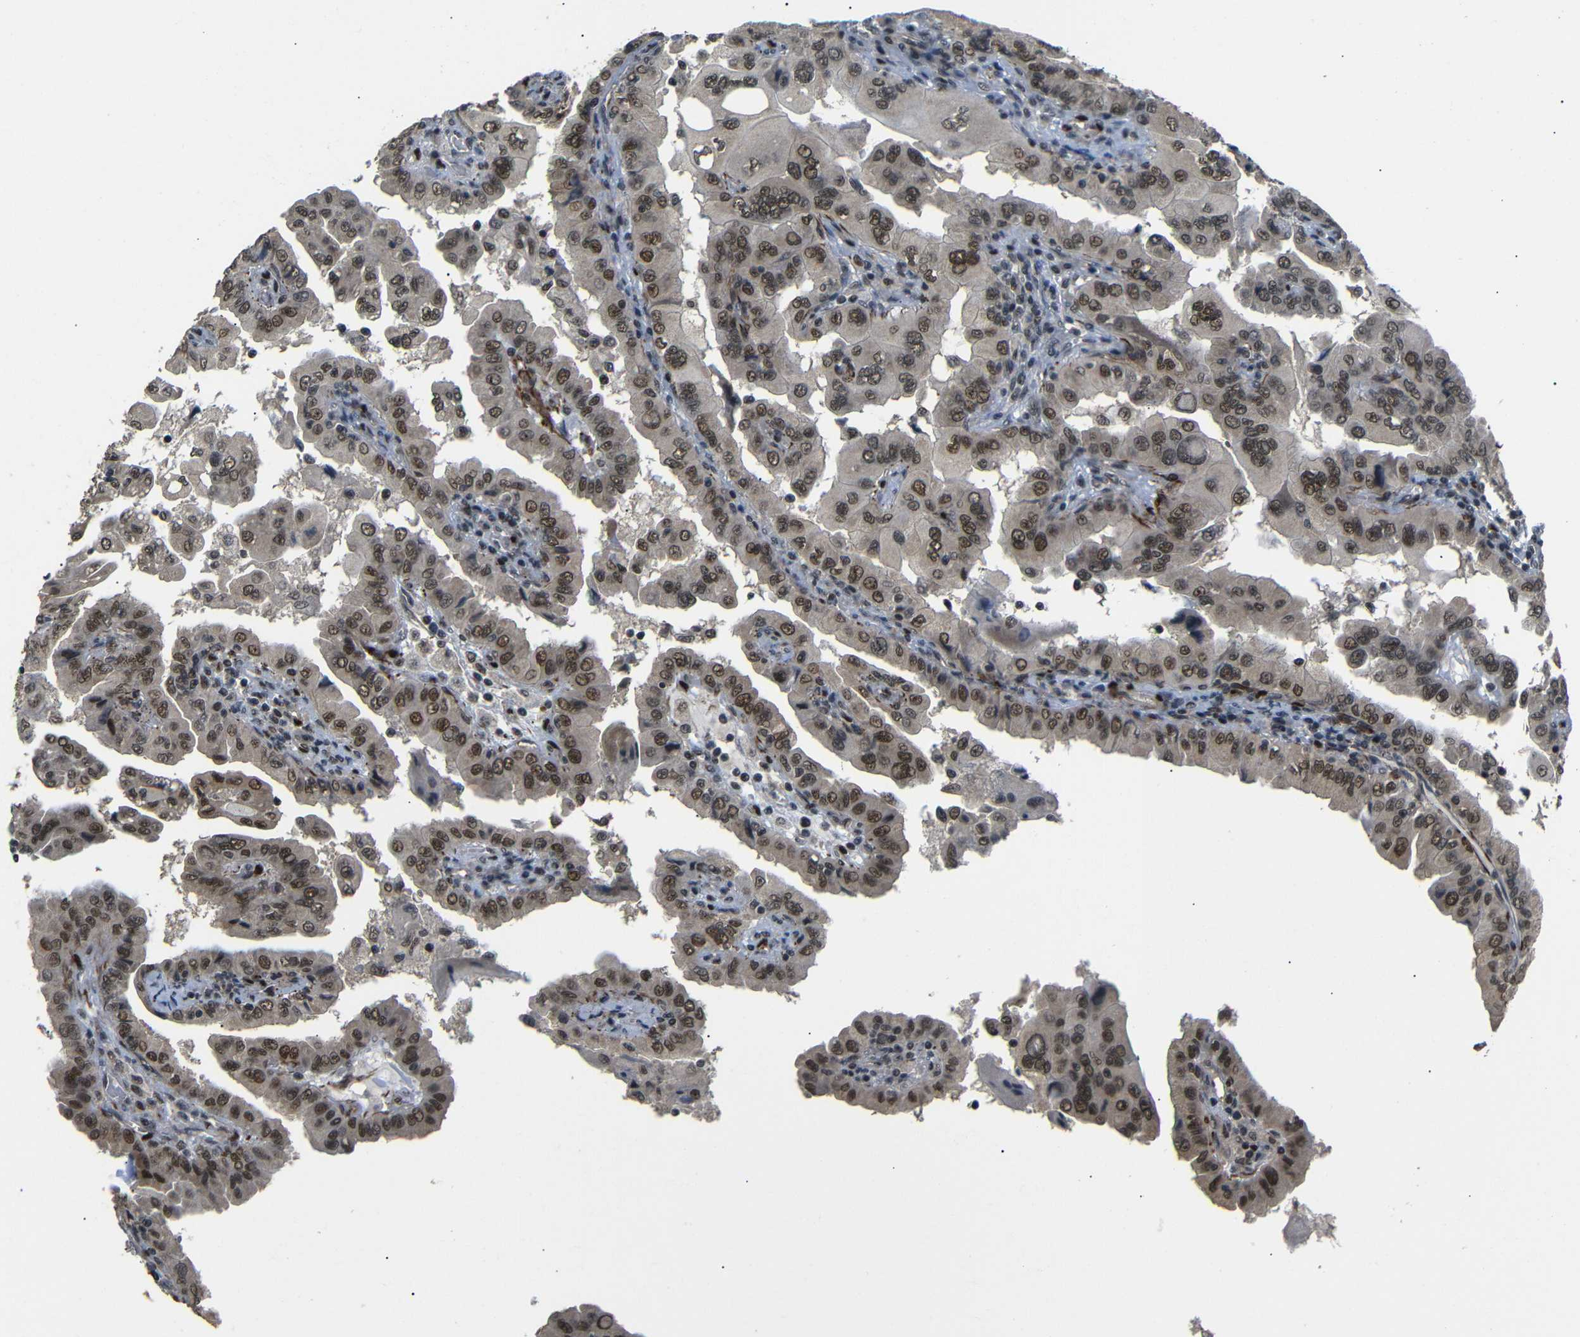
{"staining": {"intensity": "moderate", "quantity": ">75%", "location": "cytoplasmic/membranous,nuclear"}, "tissue": "thyroid cancer", "cell_type": "Tumor cells", "image_type": "cancer", "snomed": [{"axis": "morphology", "description": "Papillary adenocarcinoma, NOS"}, {"axis": "topography", "description": "Thyroid gland"}], "caption": "A photomicrograph showing moderate cytoplasmic/membranous and nuclear positivity in about >75% of tumor cells in thyroid cancer (papillary adenocarcinoma), as visualized by brown immunohistochemical staining.", "gene": "TBX2", "patient": {"sex": "male", "age": 33}}